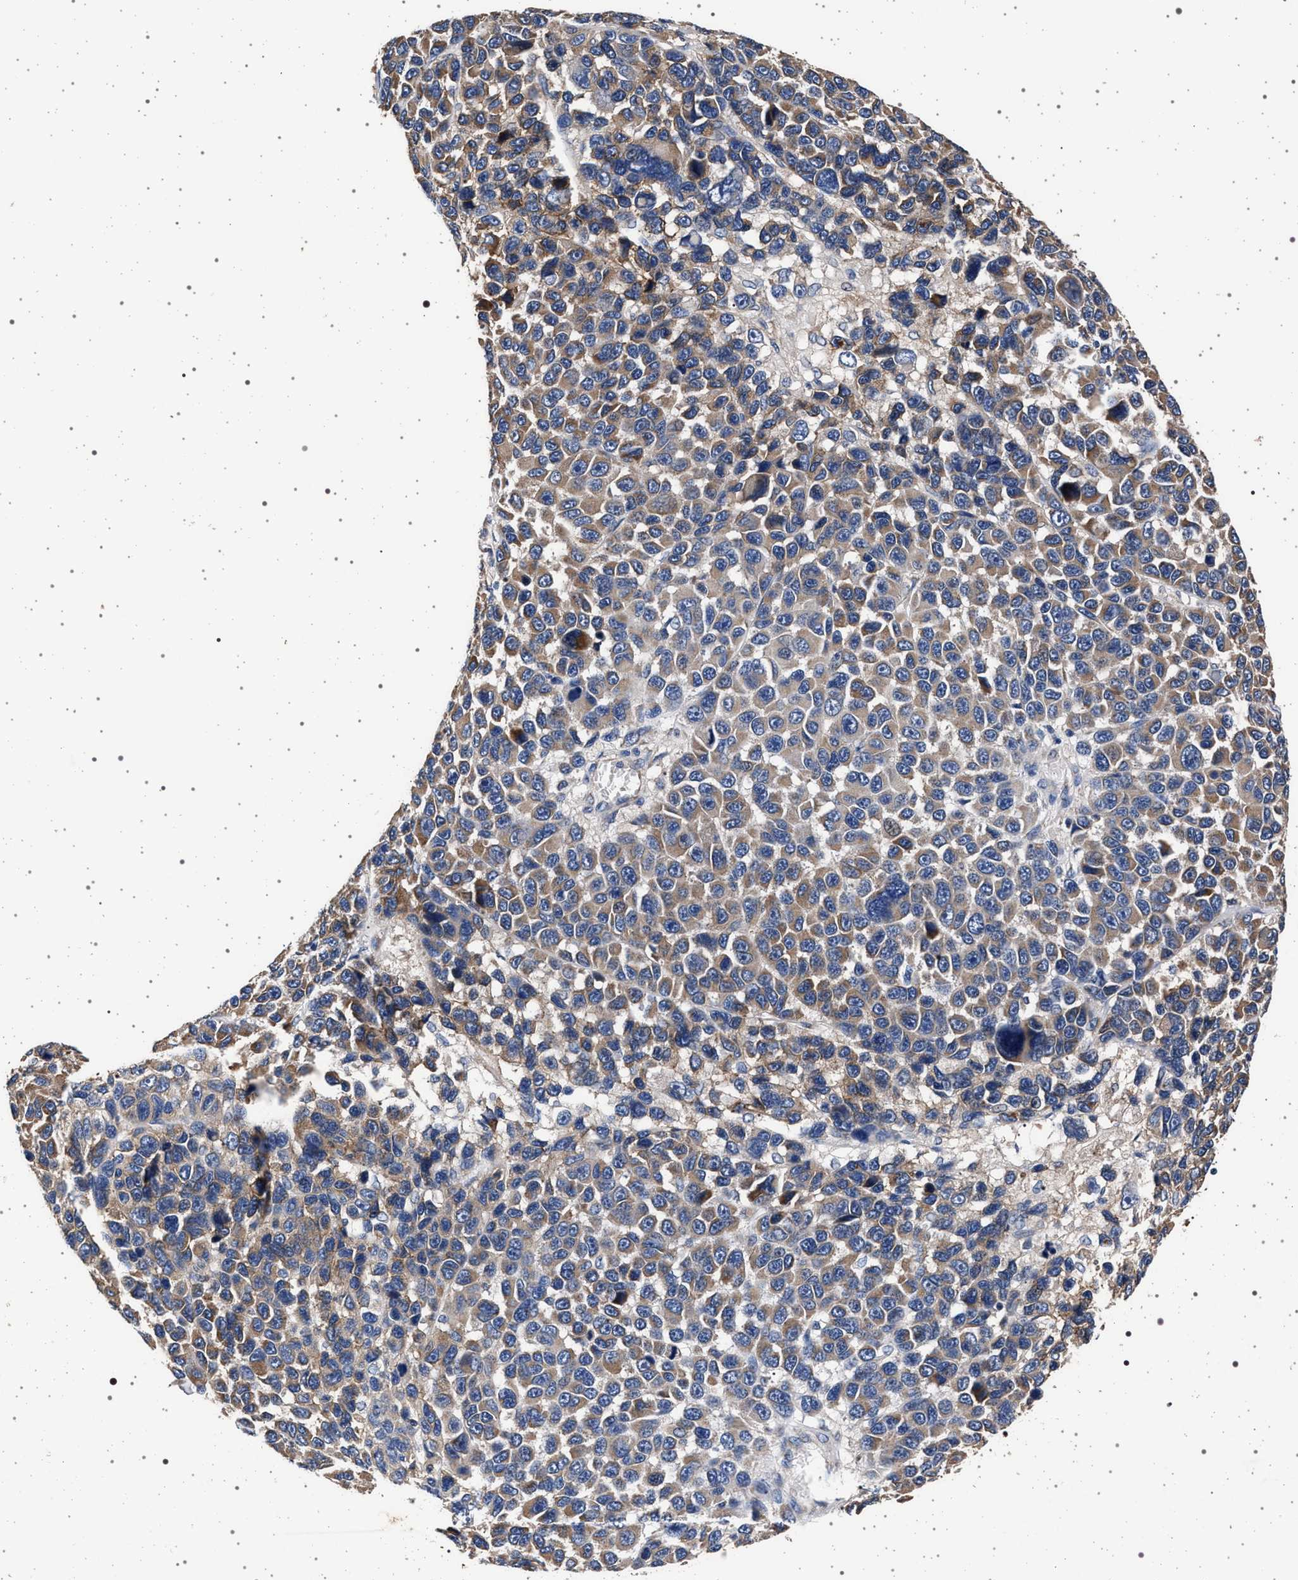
{"staining": {"intensity": "weak", "quantity": ">75%", "location": "cytoplasmic/membranous"}, "tissue": "melanoma", "cell_type": "Tumor cells", "image_type": "cancer", "snomed": [{"axis": "morphology", "description": "Malignant melanoma, NOS"}, {"axis": "topography", "description": "Skin"}], "caption": "This micrograph reveals immunohistochemistry staining of human melanoma, with low weak cytoplasmic/membranous positivity in approximately >75% of tumor cells.", "gene": "MAP3K2", "patient": {"sex": "male", "age": 53}}